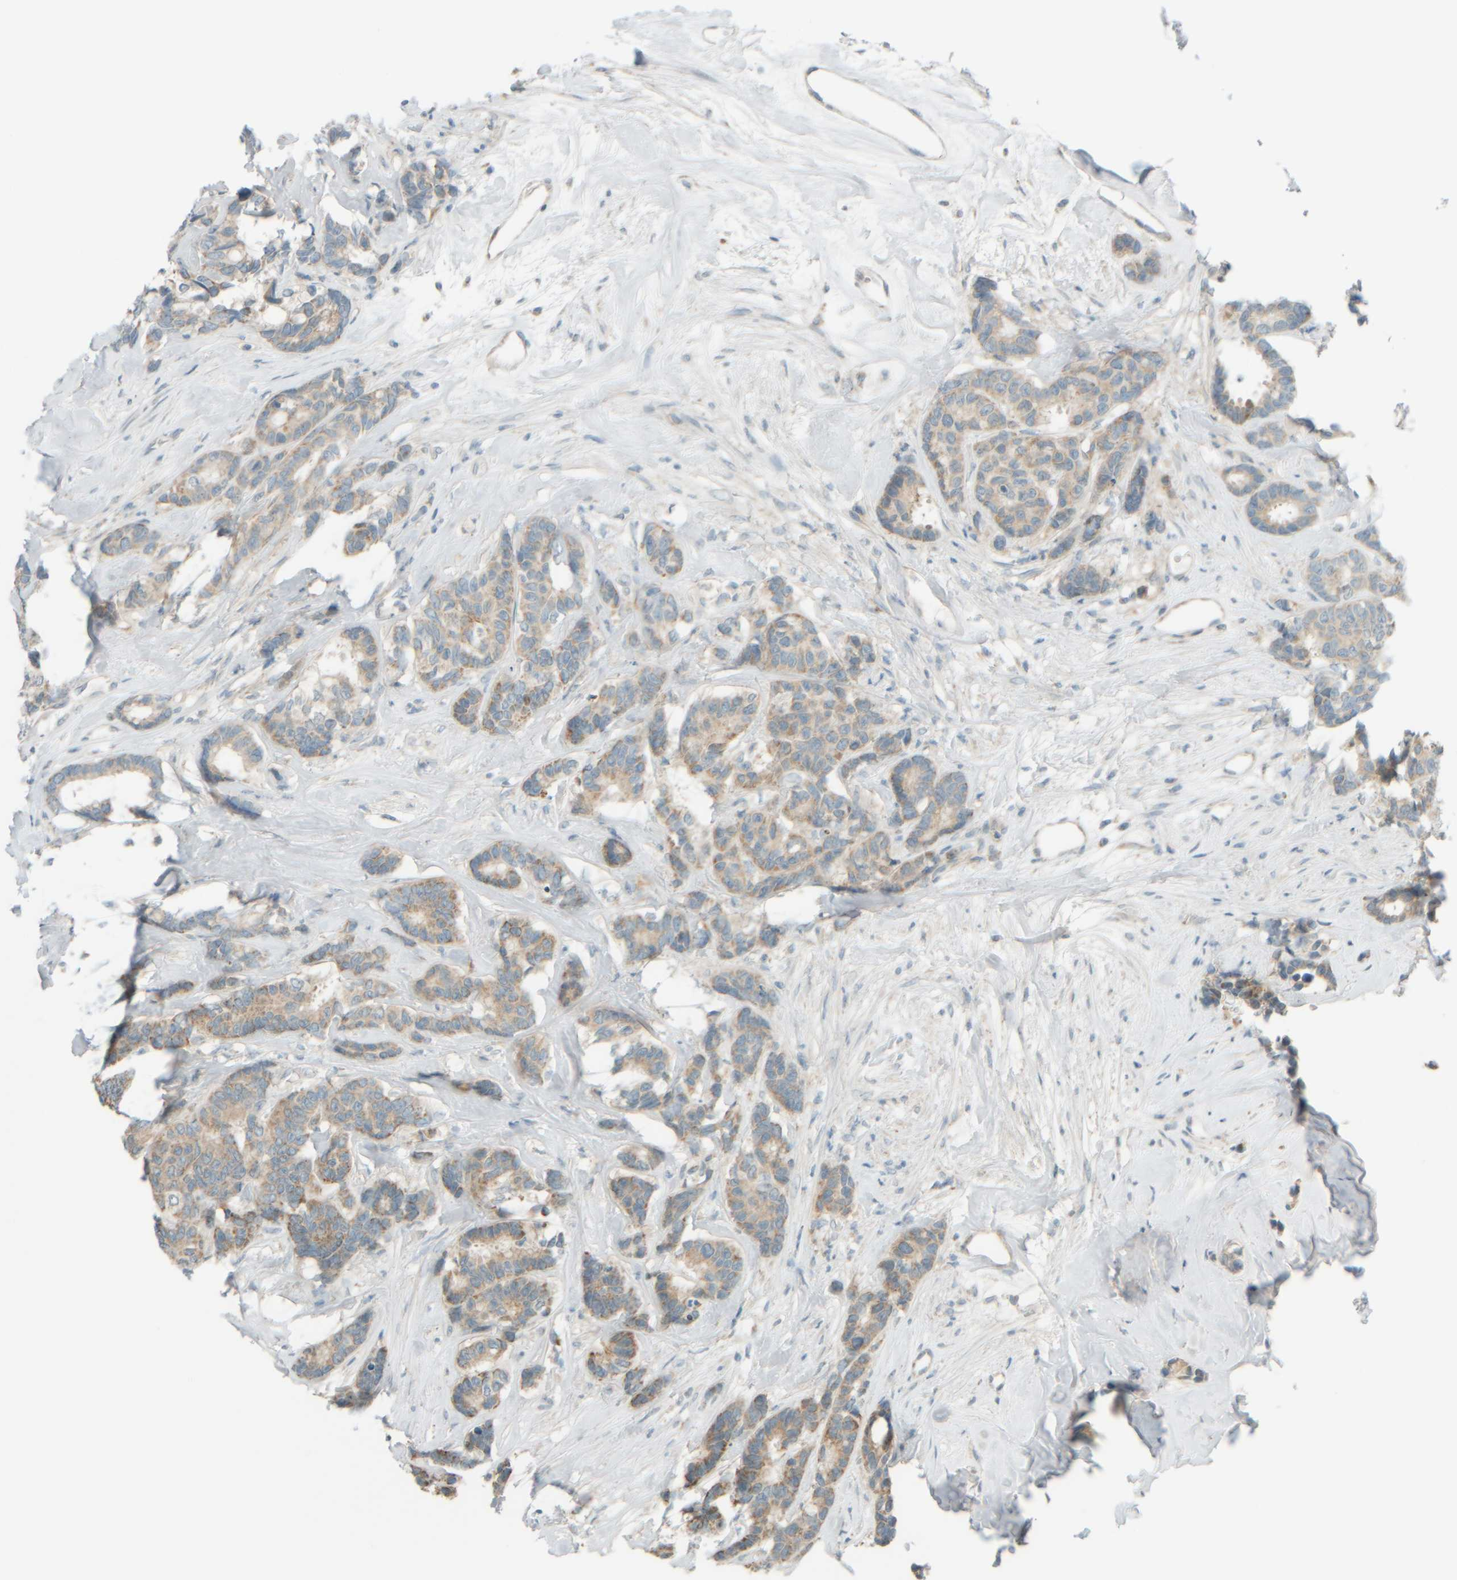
{"staining": {"intensity": "weak", "quantity": "25%-75%", "location": "cytoplasmic/membranous"}, "tissue": "breast cancer", "cell_type": "Tumor cells", "image_type": "cancer", "snomed": [{"axis": "morphology", "description": "Duct carcinoma"}, {"axis": "topography", "description": "Breast"}], "caption": "This photomicrograph demonstrates immunohistochemistry staining of human breast infiltrating ductal carcinoma, with low weak cytoplasmic/membranous positivity in approximately 25%-75% of tumor cells.", "gene": "PTGES3L-AARSD1", "patient": {"sex": "female", "age": 87}}